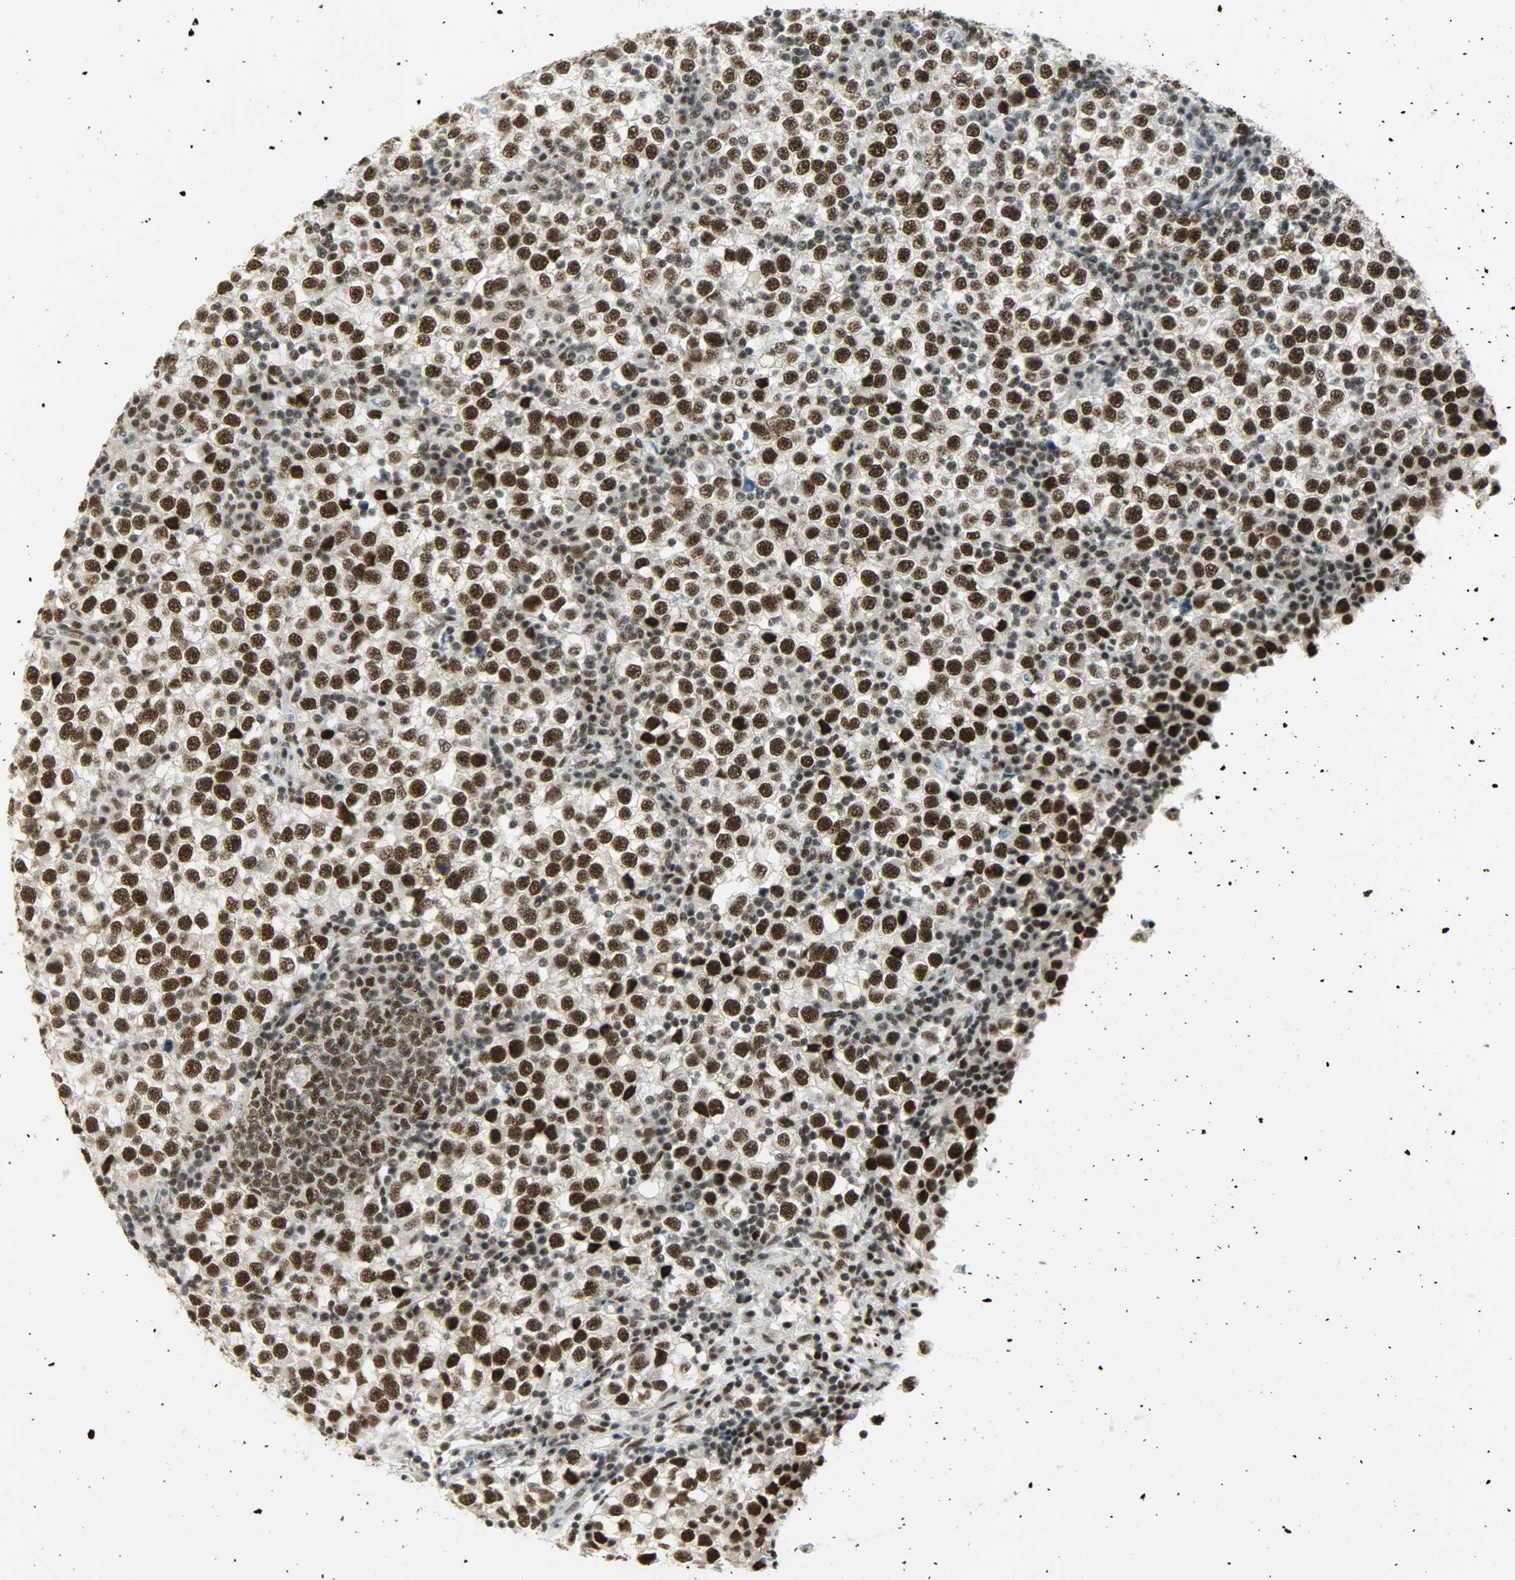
{"staining": {"intensity": "strong", "quantity": ">75%", "location": "nuclear"}, "tissue": "testis cancer", "cell_type": "Tumor cells", "image_type": "cancer", "snomed": [{"axis": "morphology", "description": "Seminoma, NOS"}, {"axis": "topography", "description": "Testis"}], "caption": "A histopathology image of human testis seminoma stained for a protein shows strong nuclear brown staining in tumor cells.", "gene": "SUGP1", "patient": {"sex": "male", "age": 65}}